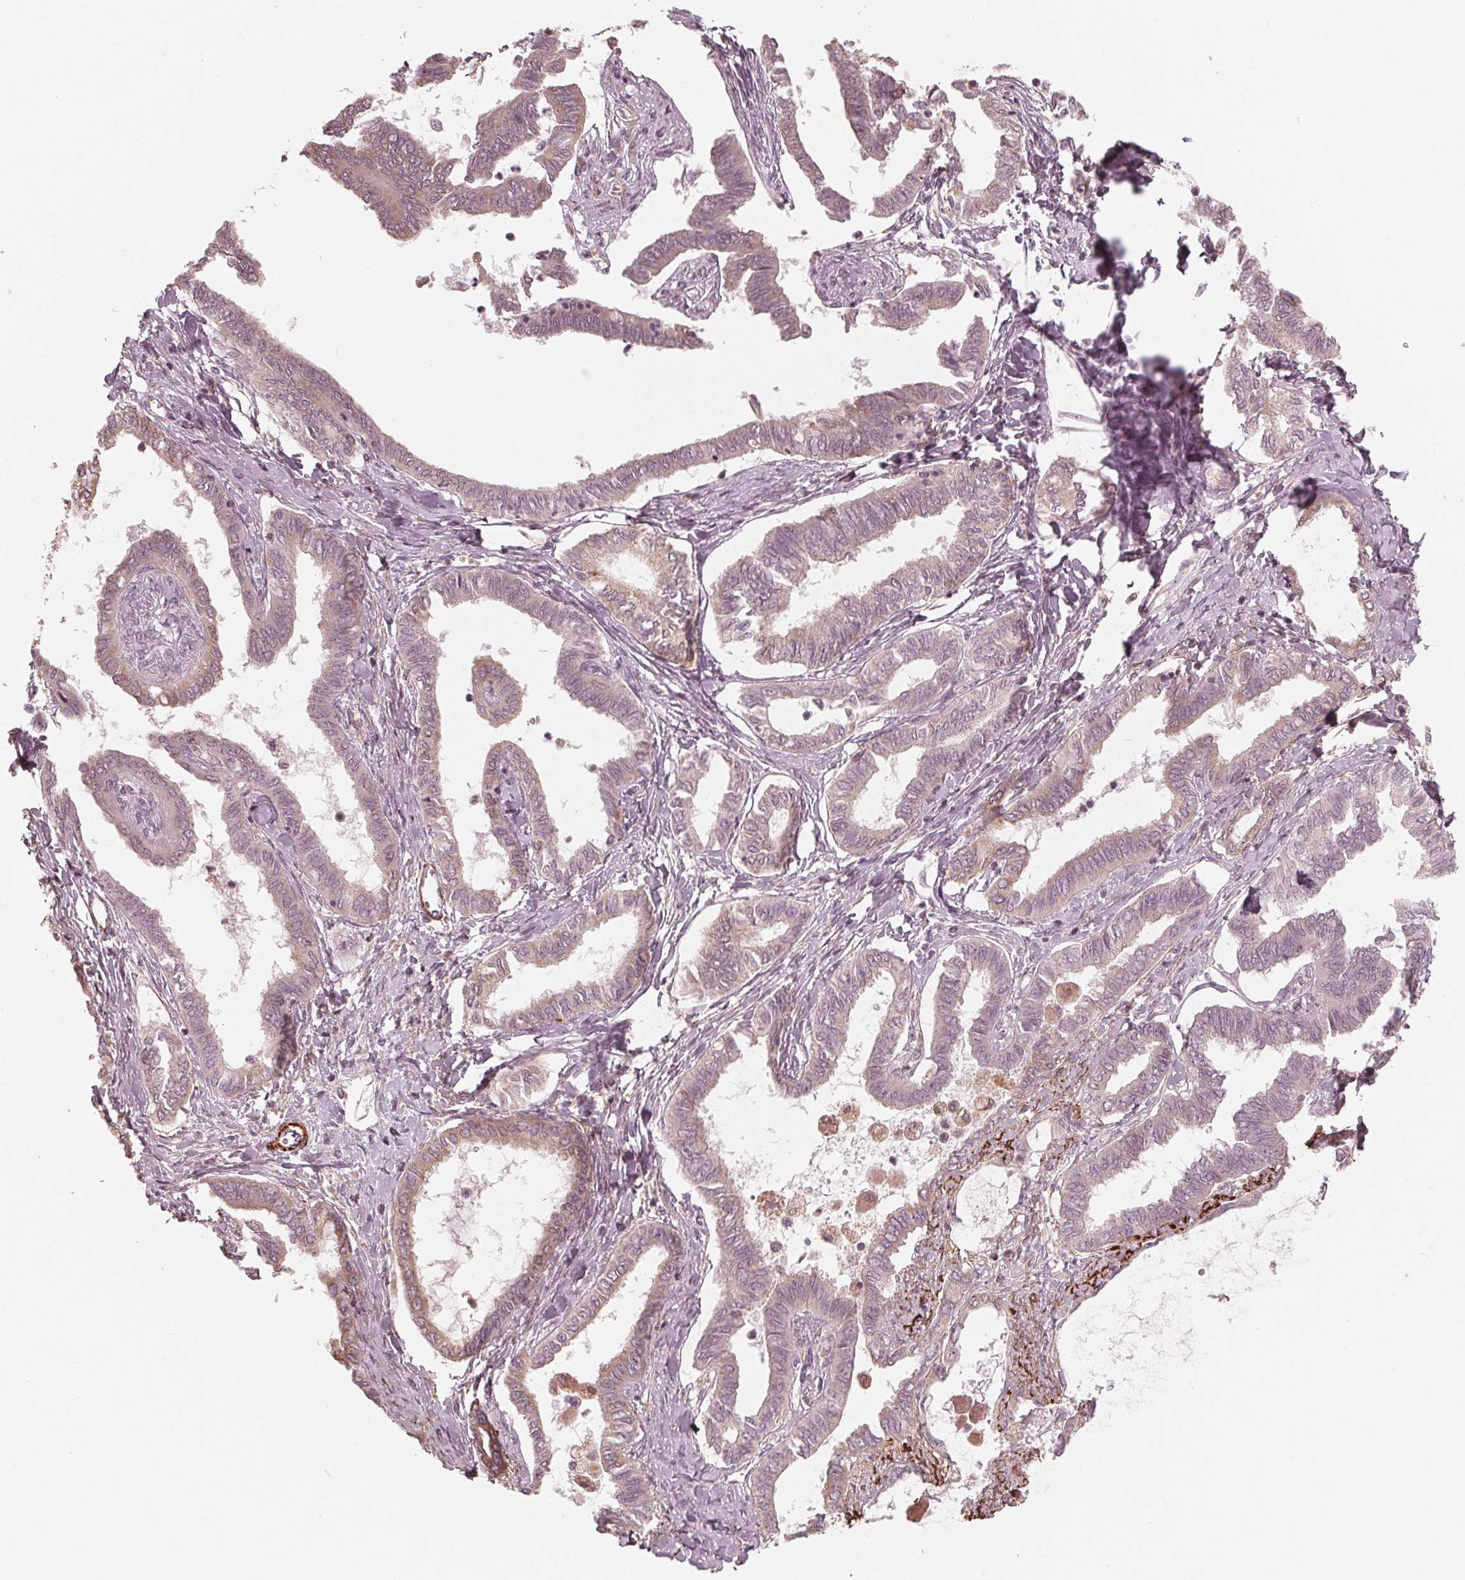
{"staining": {"intensity": "weak", "quantity": "<25%", "location": "cytoplasmic/membranous"}, "tissue": "ovarian cancer", "cell_type": "Tumor cells", "image_type": "cancer", "snomed": [{"axis": "morphology", "description": "Carcinoma, endometroid"}, {"axis": "topography", "description": "Ovary"}], "caption": "Photomicrograph shows no significant protein expression in tumor cells of ovarian cancer.", "gene": "MIER3", "patient": {"sex": "female", "age": 70}}